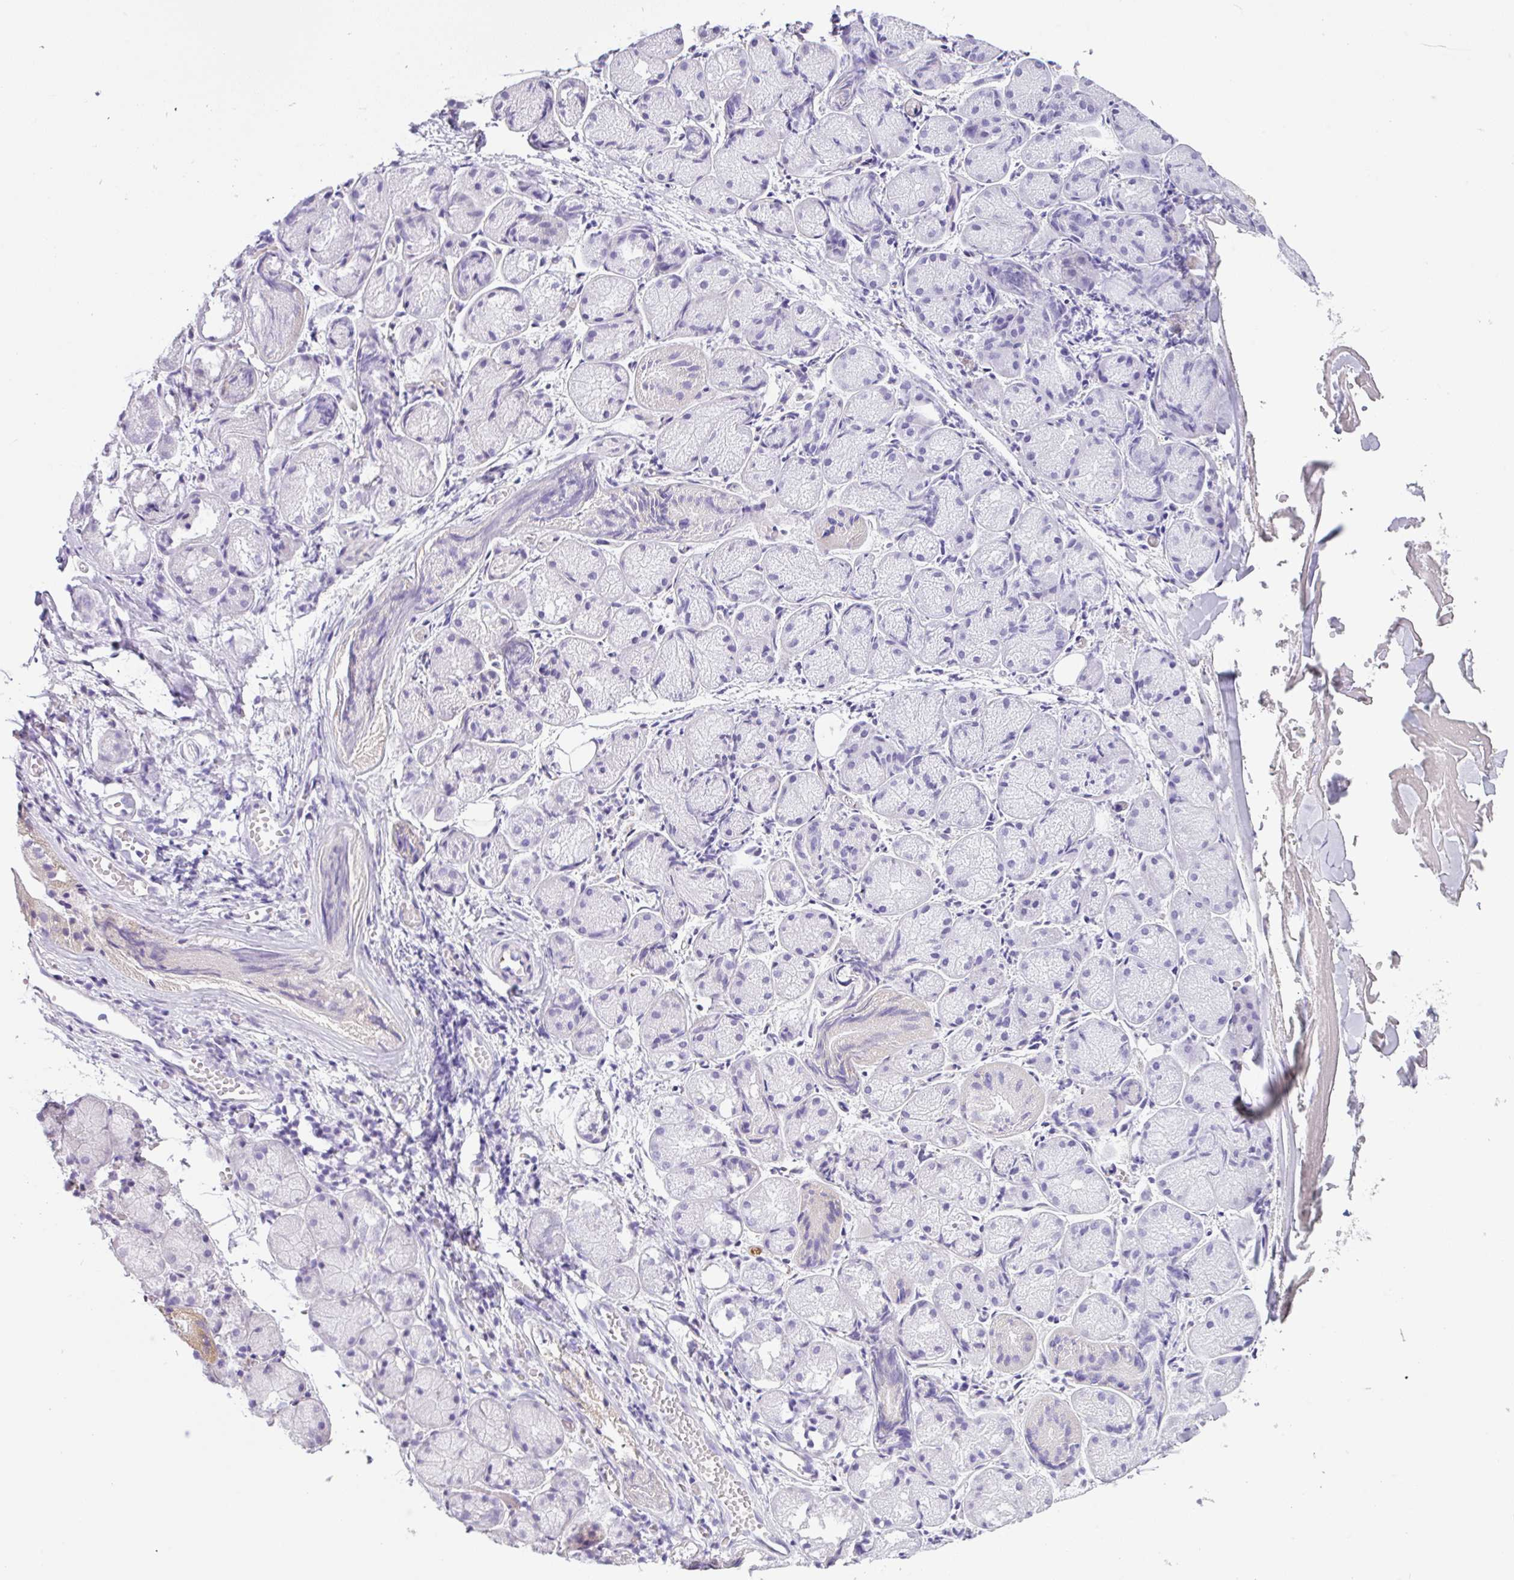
{"staining": {"intensity": "weak", "quantity": "<25%", "location": "cytoplasmic/membranous"}, "tissue": "salivary gland", "cell_type": "Glandular cells", "image_type": "normal", "snomed": [{"axis": "morphology", "description": "Normal tissue, NOS"}, {"axis": "topography", "description": "Salivary gland"}], "caption": "The immunohistochemistry photomicrograph has no significant staining in glandular cells of salivary gland.", "gene": "SH2D3C", "patient": {"sex": "female", "age": 24}}